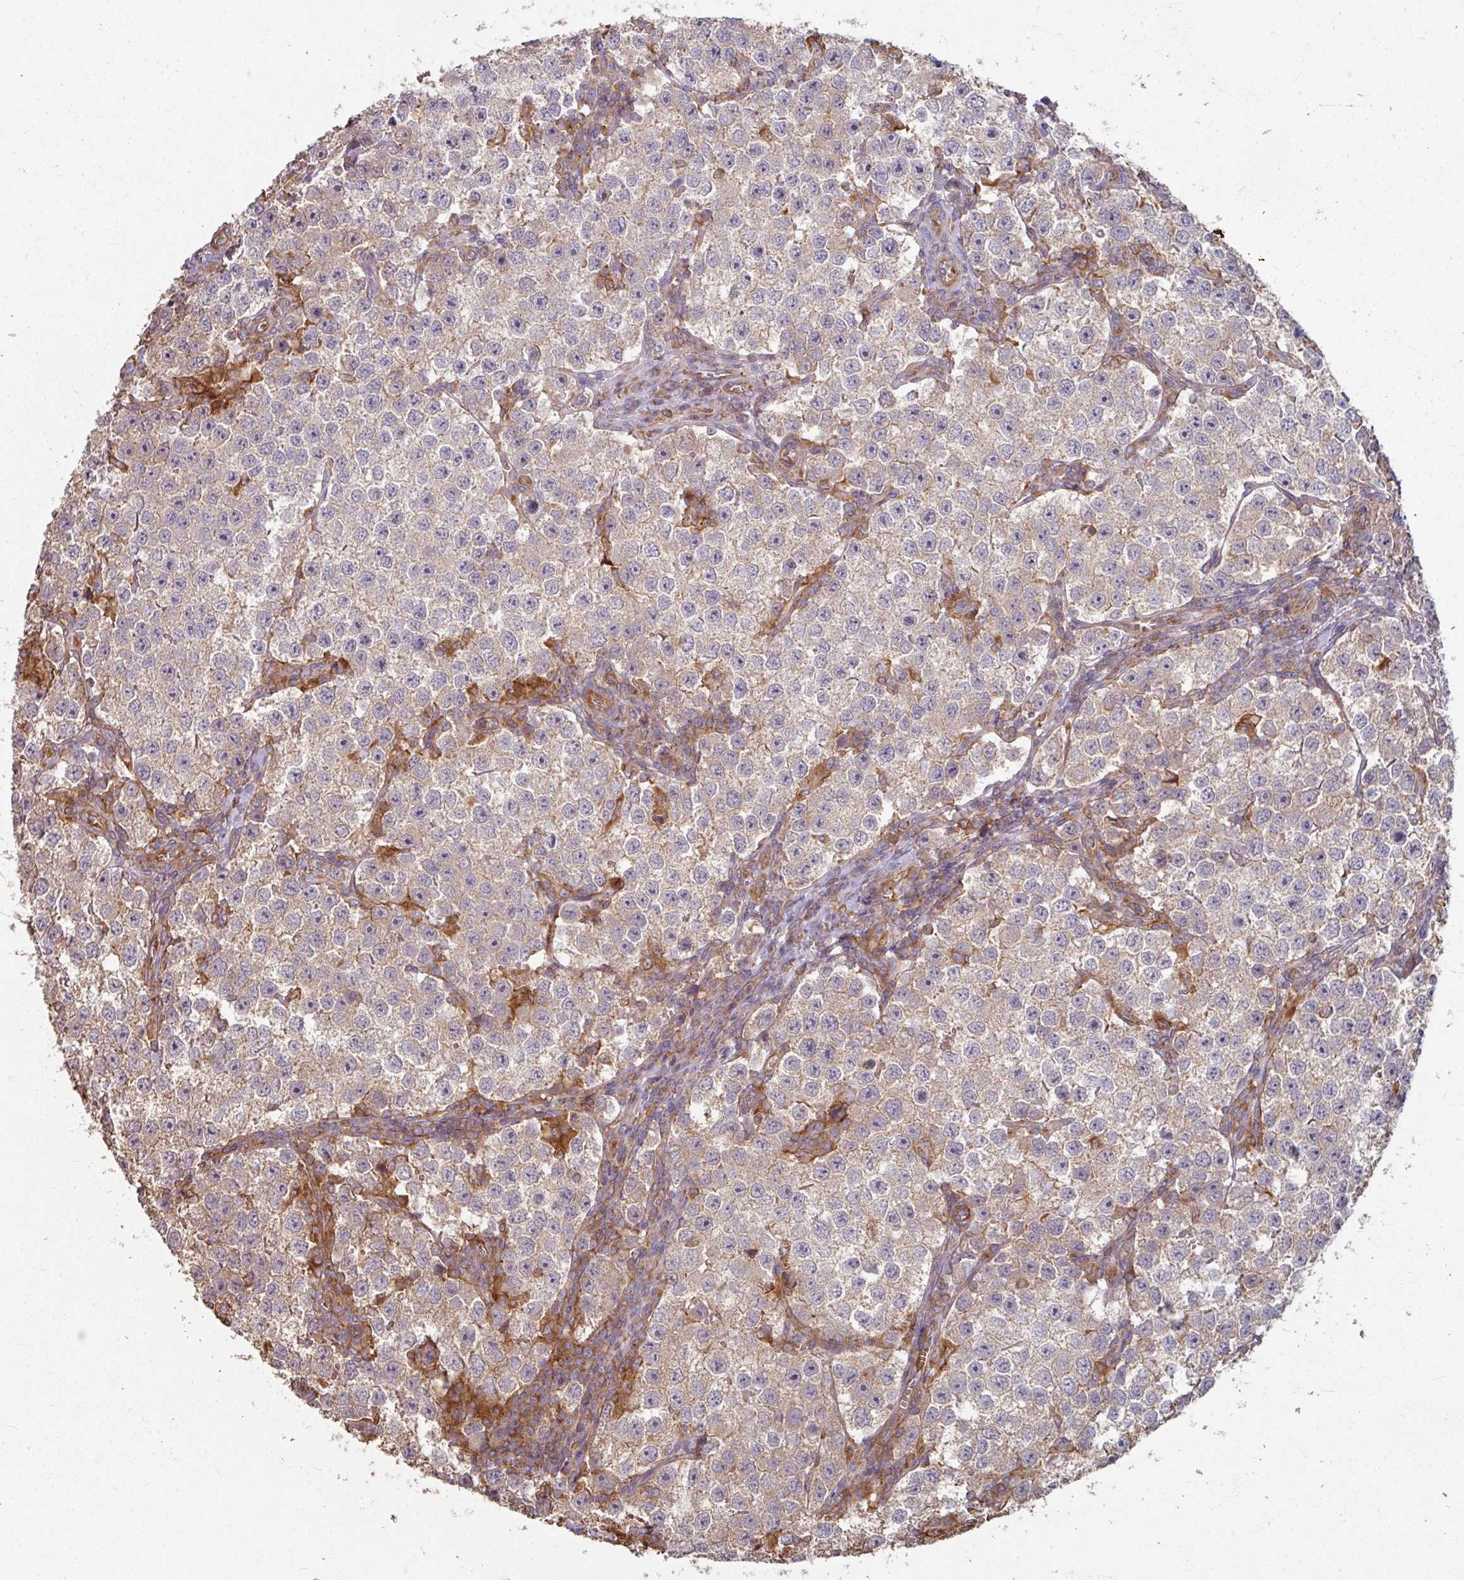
{"staining": {"intensity": "weak", "quantity": "25%-75%", "location": "cytoplasmic/membranous"}, "tissue": "testis cancer", "cell_type": "Tumor cells", "image_type": "cancer", "snomed": [{"axis": "morphology", "description": "Seminoma, NOS"}, {"axis": "topography", "description": "Testis"}], "caption": "Immunohistochemical staining of human testis cancer (seminoma) displays weak cytoplasmic/membranous protein expression in approximately 25%-75% of tumor cells.", "gene": "CCDC68", "patient": {"sex": "male", "age": 37}}